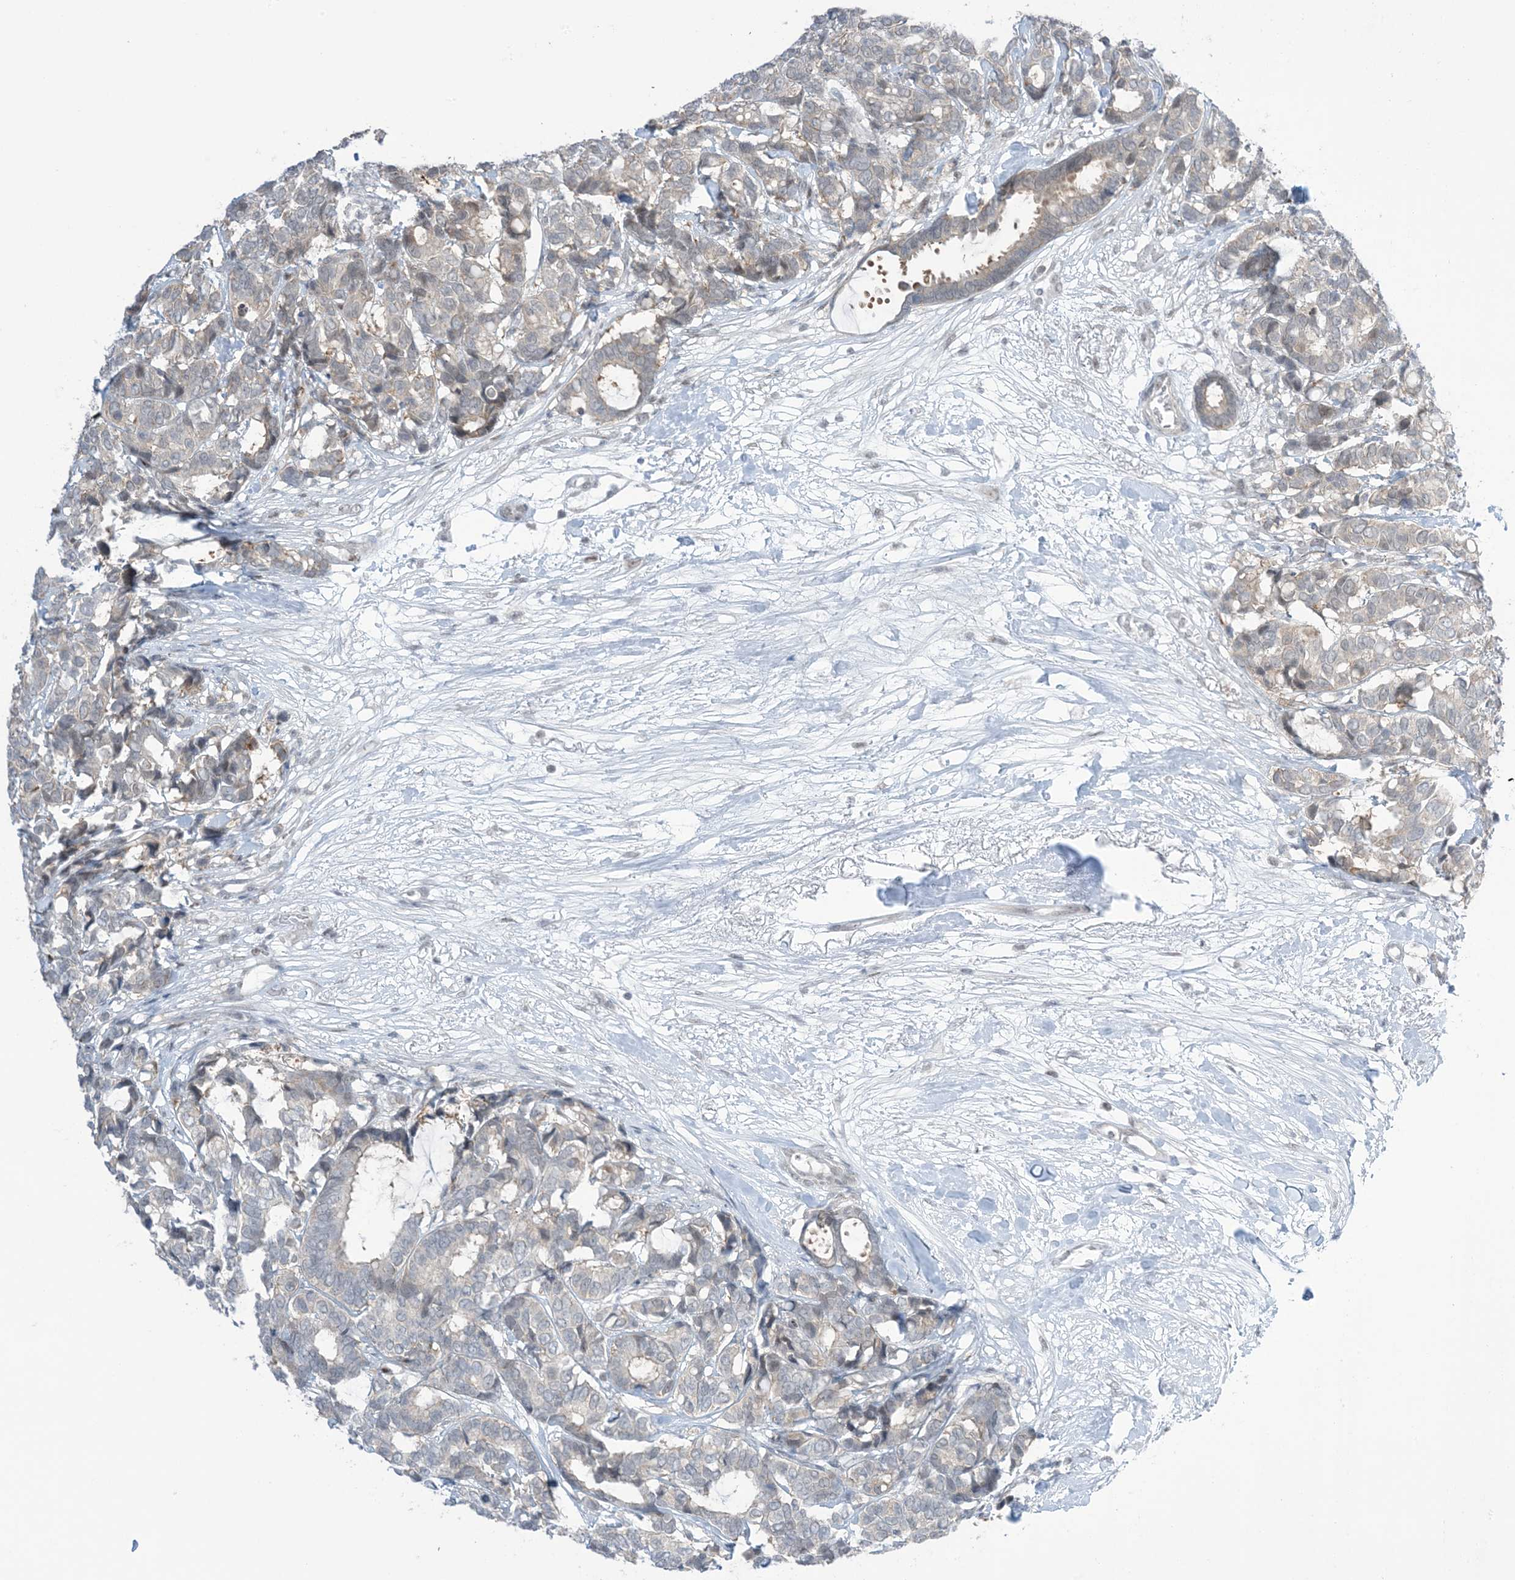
{"staining": {"intensity": "weak", "quantity": "<25%", "location": "cytoplasmic/membranous"}, "tissue": "breast cancer", "cell_type": "Tumor cells", "image_type": "cancer", "snomed": [{"axis": "morphology", "description": "Duct carcinoma"}, {"axis": "topography", "description": "Breast"}], "caption": "Human infiltrating ductal carcinoma (breast) stained for a protein using immunohistochemistry shows no positivity in tumor cells.", "gene": "TFPT", "patient": {"sex": "female", "age": 87}}